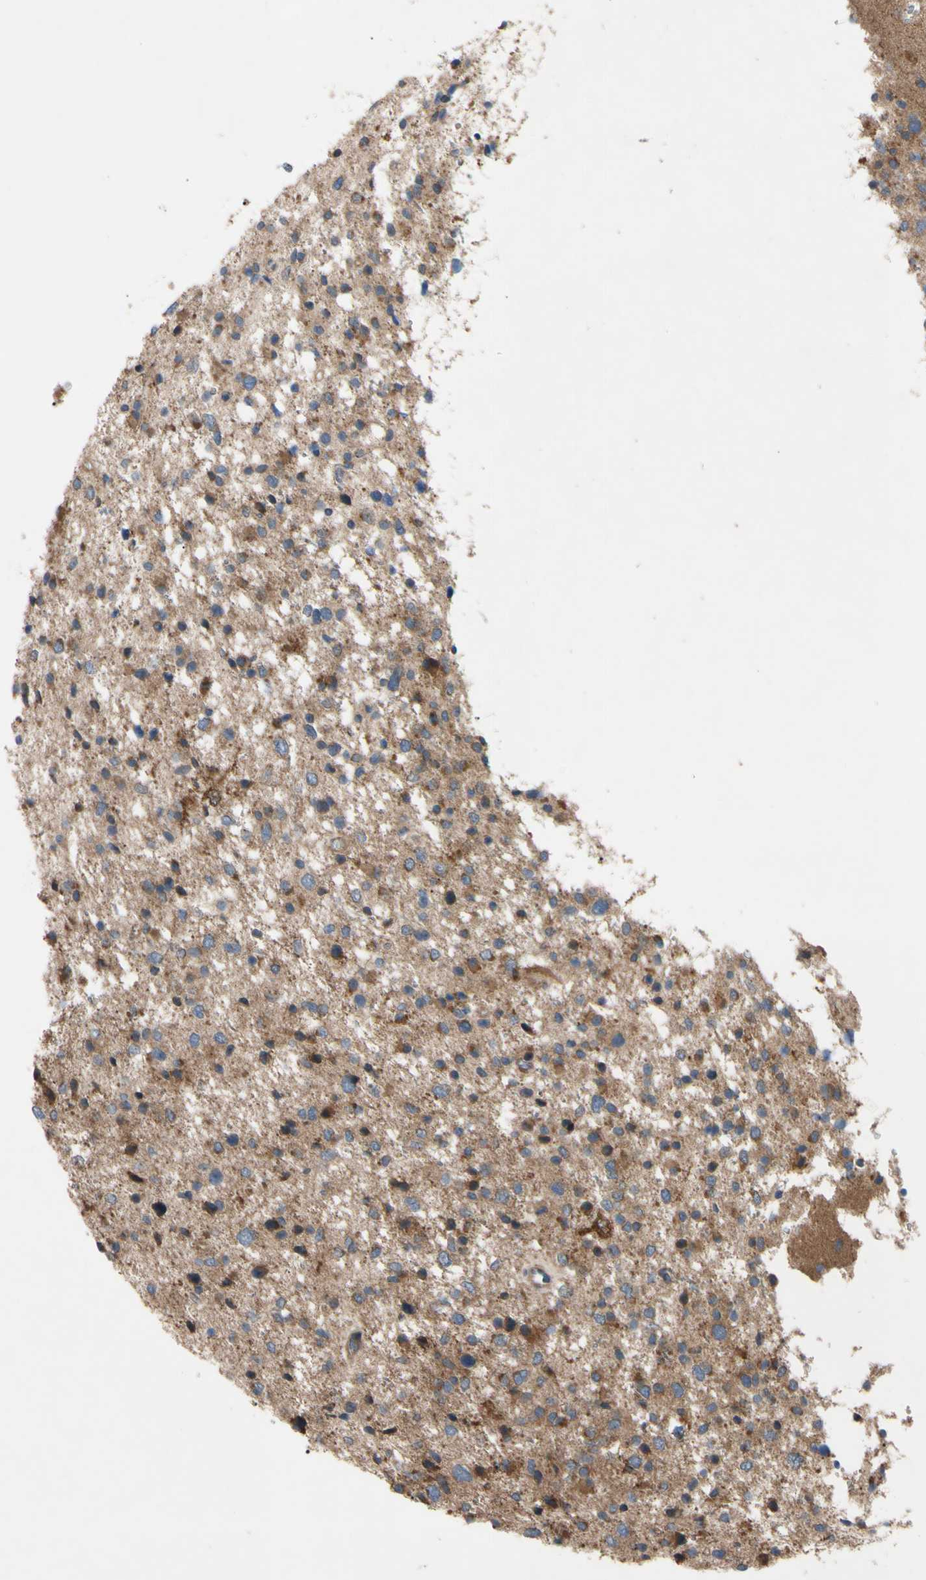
{"staining": {"intensity": "moderate", "quantity": ">75%", "location": "cytoplasmic/membranous"}, "tissue": "glioma", "cell_type": "Tumor cells", "image_type": "cancer", "snomed": [{"axis": "morphology", "description": "Glioma, malignant, Low grade"}, {"axis": "topography", "description": "Brain"}], "caption": "Moderate cytoplasmic/membranous expression for a protein is identified in about >75% of tumor cells of malignant low-grade glioma using IHC.", "gene": "SVIL", "patient": {"sex": "female", "age": 37}}